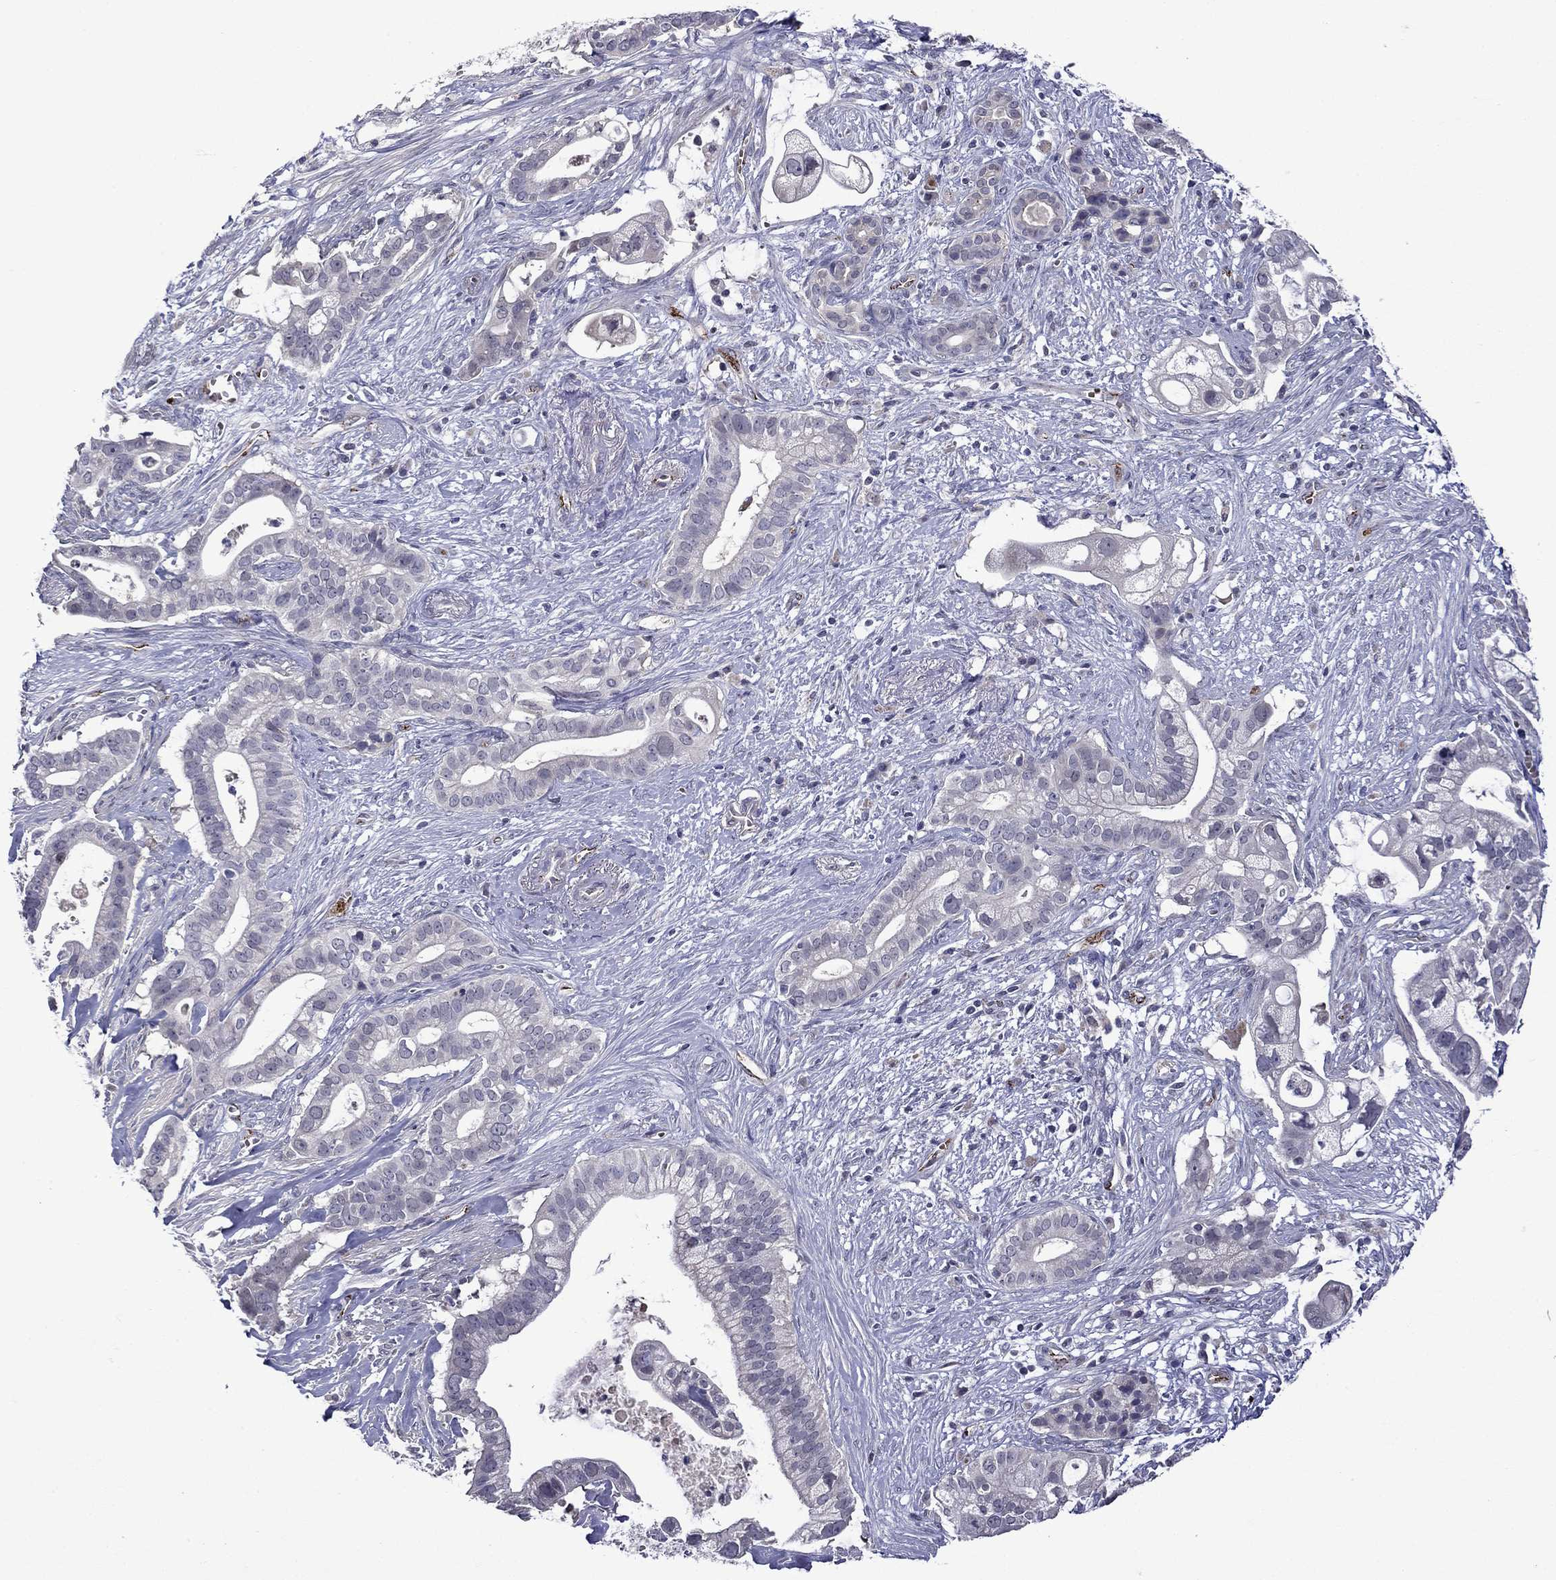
{"staining": {"intensity": "negative", "quantity": "none", "location": "none"}, "tissue": "pancreatic cancer", "cell_type": "Tumor cells", "image_type": "cancer", "snomed": [{"axis": "morphology", "description": "Adenocarcinoma, NOS"}, {"axis": "topography", "description": "Pancreas"}], "caption": "DAB immunohistochemical staining of human adenocarcinoma (pancreatic) reveals no significant staining in tumor cells.", "gene": "SLITRK1", "patient": {"sex": "male", "age": 61}}